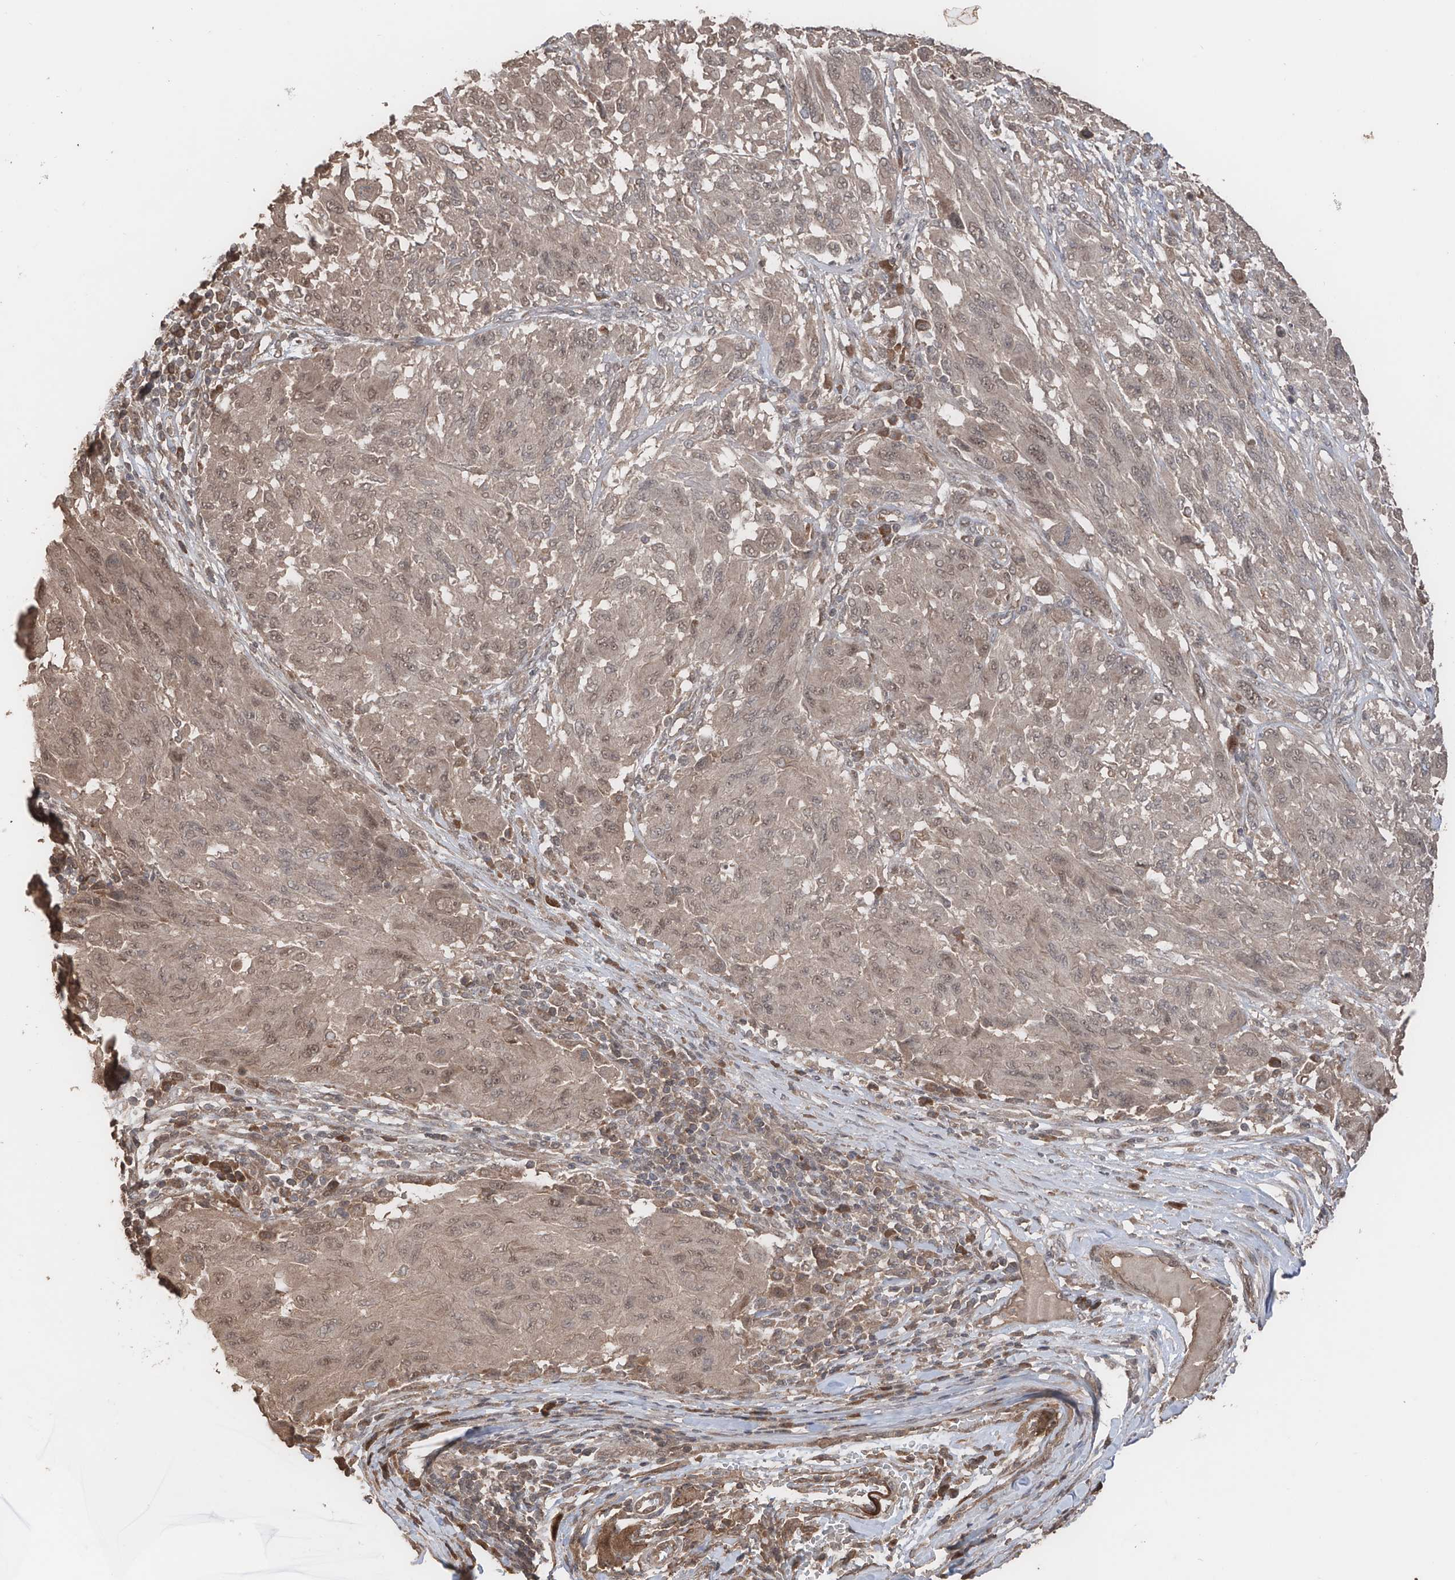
{"staining": {"intensity": "moderate", "quantity": ">75%", "location": "nuclear"}, "tissue": "melanoma", "cell_type": "Tumor cells", "image_type": "cancer", "snomed": [{"axis": "morphology", "description": "Malignant melanoma, NOS"}, {"axis": "topography", "description": "Skin"}], "caption": "A micrograph showing moderate nuclear expression in approximately >75% of tumor cells in malignant melanoma, as visualized by brown immunohistochemical staining.", "gene": "FAM135A", "patient": {"sex": "female", "age": 91}}